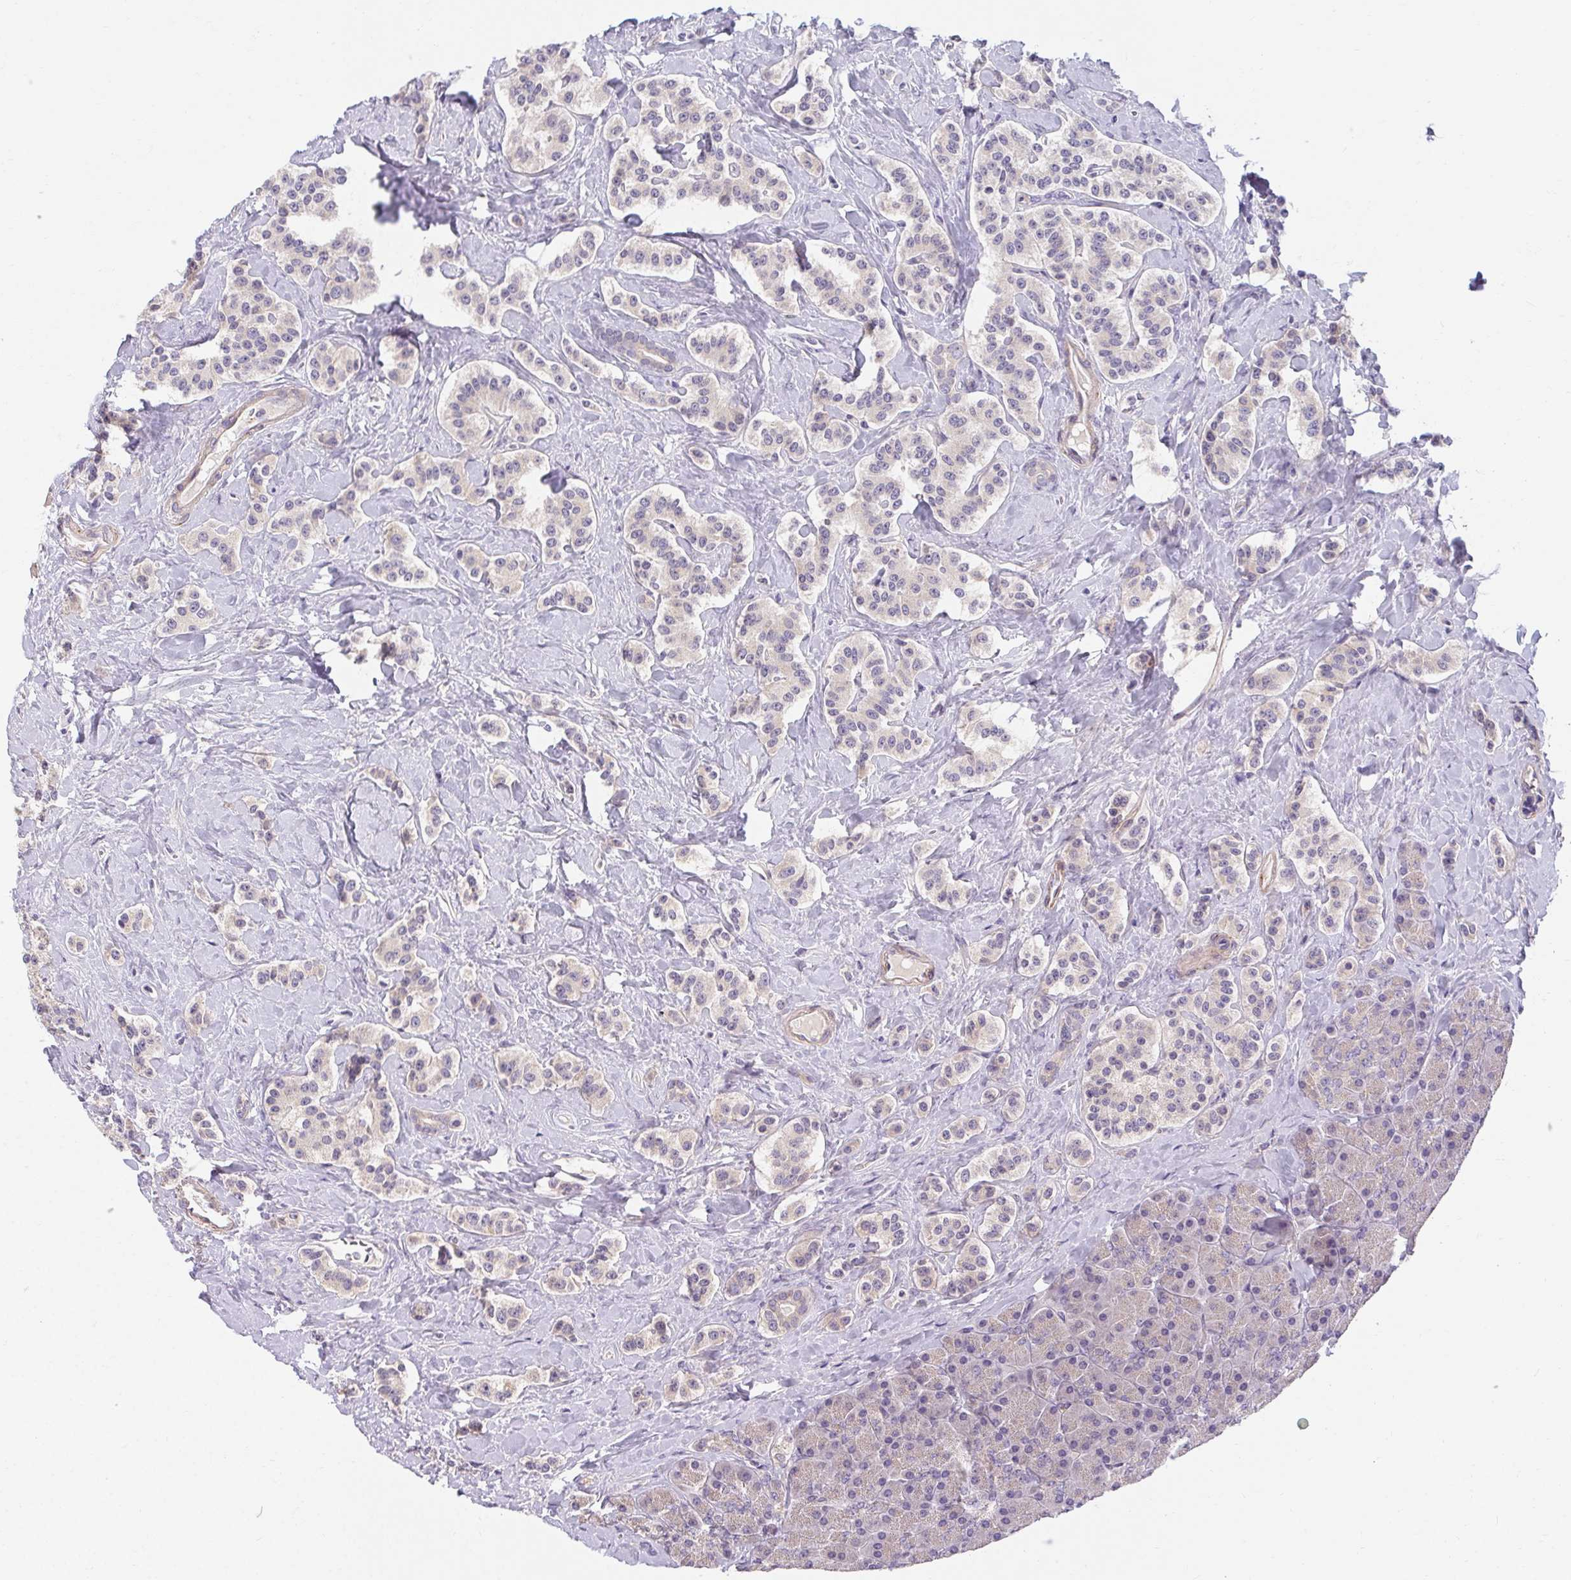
{"staining": {"intensity": "negative", "quantity": "none", "location": "none"}, "tissue": "carcinoid", "cell_type": "Tumor cells", "image_type": "cancer", "snomed": [{"axis": "morphology", "description": "Normal tissue, NOS"}, {"axis": "morphology", "description": "Carcinoid, malignant, NOS"}, {"axis": "topography", "description": "Pancreas"}], "caption": "The image displays no staining of tumor cells in malignant carcinoid.", "gene": "TMEM52B", "patient": {"sex": "male", "age": 36}}